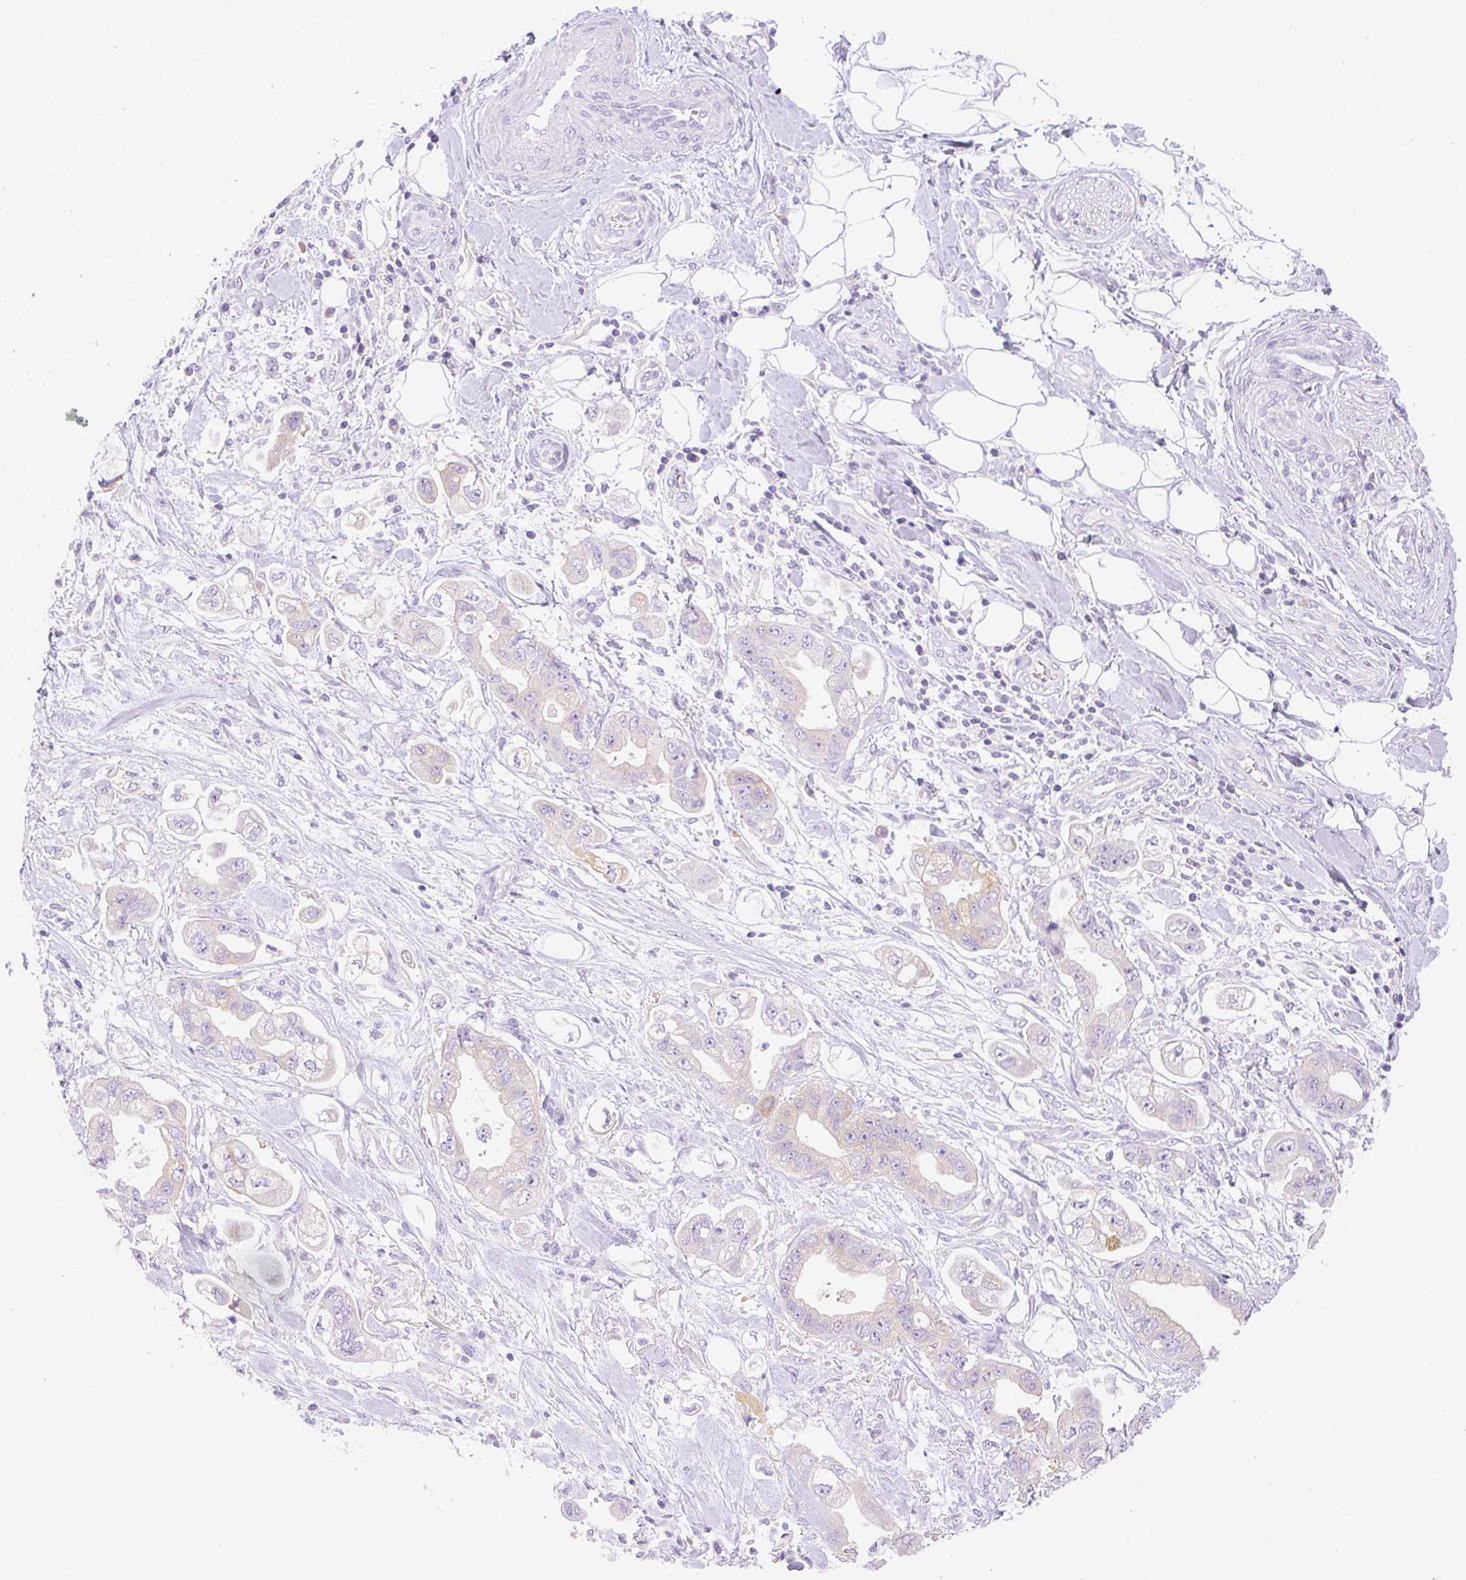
{"staining": {"intensity": "negative", "quantity": "none", "location": "none"}, "tissue": "stomach cancer", "cell_type": "Tumor cells", "image_type": "cancer", "snomed": [{"axis": "morphology", "description": "Adenocarcinoma, NOS"}, {"axis": "topography", "description": "Stomach"}], "caption": "Immunohistochemical staining of stomach cancer reveals no significant expression in tumor cells.", "gene": "DENND5A", "patient": {"sex": "male", "age": 62}}